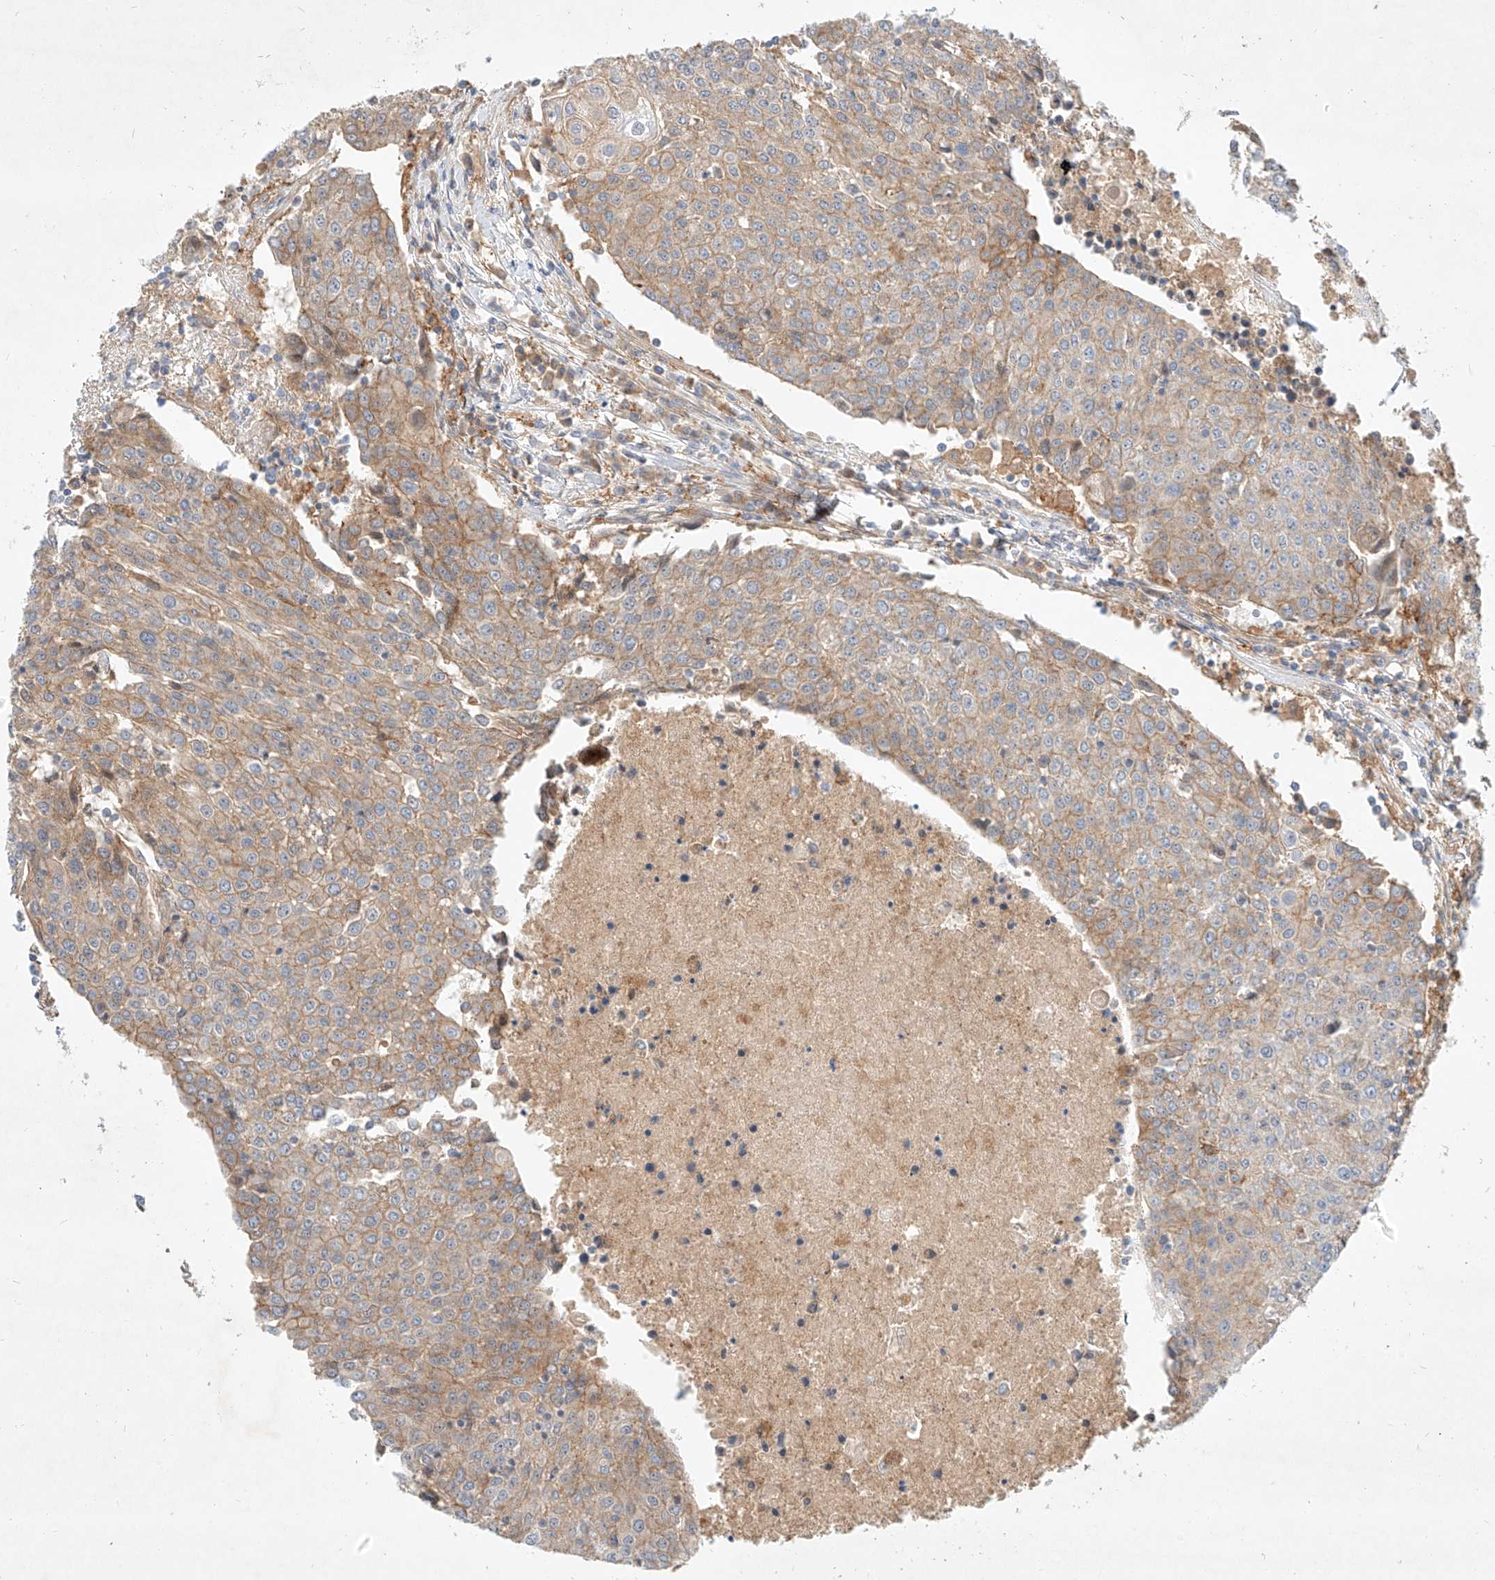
{"staining": {"intensity": "weak", "quantity": "25%-75%", "location": "cytoplasmic/membranous"}, "tissue": "urothelial cancer", "cell_type": "Tumor cells", "image_type": "cancer", "snomed": [{"axis": "morphology", "description": "Urothelial carcinoma, High grade"}, {"axis": "topography", "description": "Urinary bladder"}], "caption": "High-grade urothelial carcinoma was stained to show a protein in brown. There is low levels of weak cytoplasmic/membranous staining in about 25%-75% of tumor cells.", "gene": "NFAM1", "patient": {"sex": "female", "age": 85}}